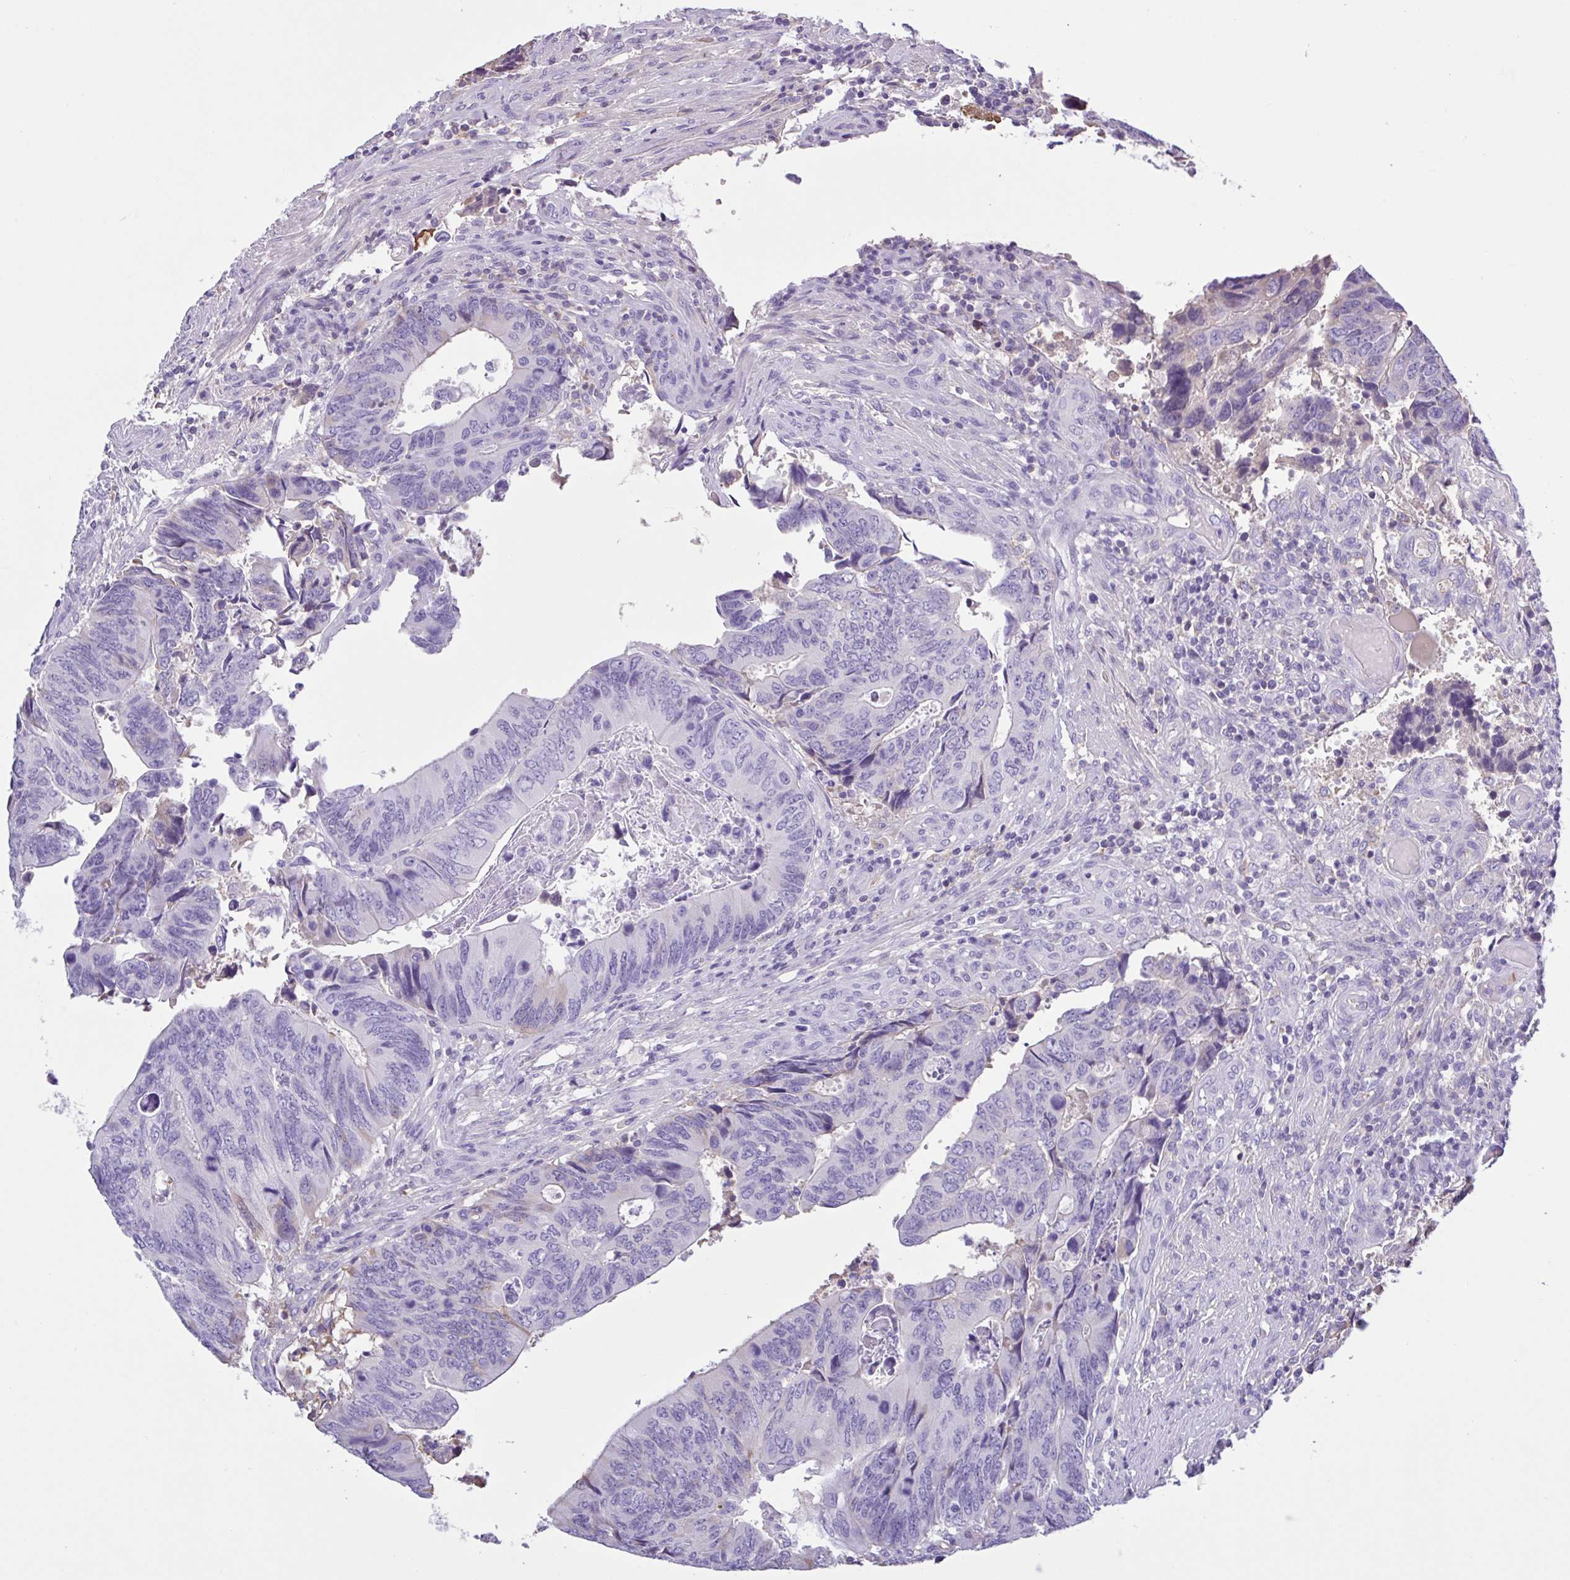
{"staining": {"intensity": "negative", "quantity": "none", "location": "none"}, "tissue": "colorectal cancer", "cell_type": "Tumor cells", "image_type": "cancer", "snomed": [{"axis": "morphology", "description": "Adenocarcinoma, NOS"}, {"axis": "topography", "description": "Colon"}], "caption": "Tumor cells are negative for protein expression in human adenocarcinoma (colorectal). The staining was performed using DAB (3,3'-diaminobenzidine) to visualize the protein expression in brown, while the nuclei were stained in blue with hematoxylin (Magnification: 20x).", "gene": "LARGE2", "patient": {"sex": "male", "age": 87}}